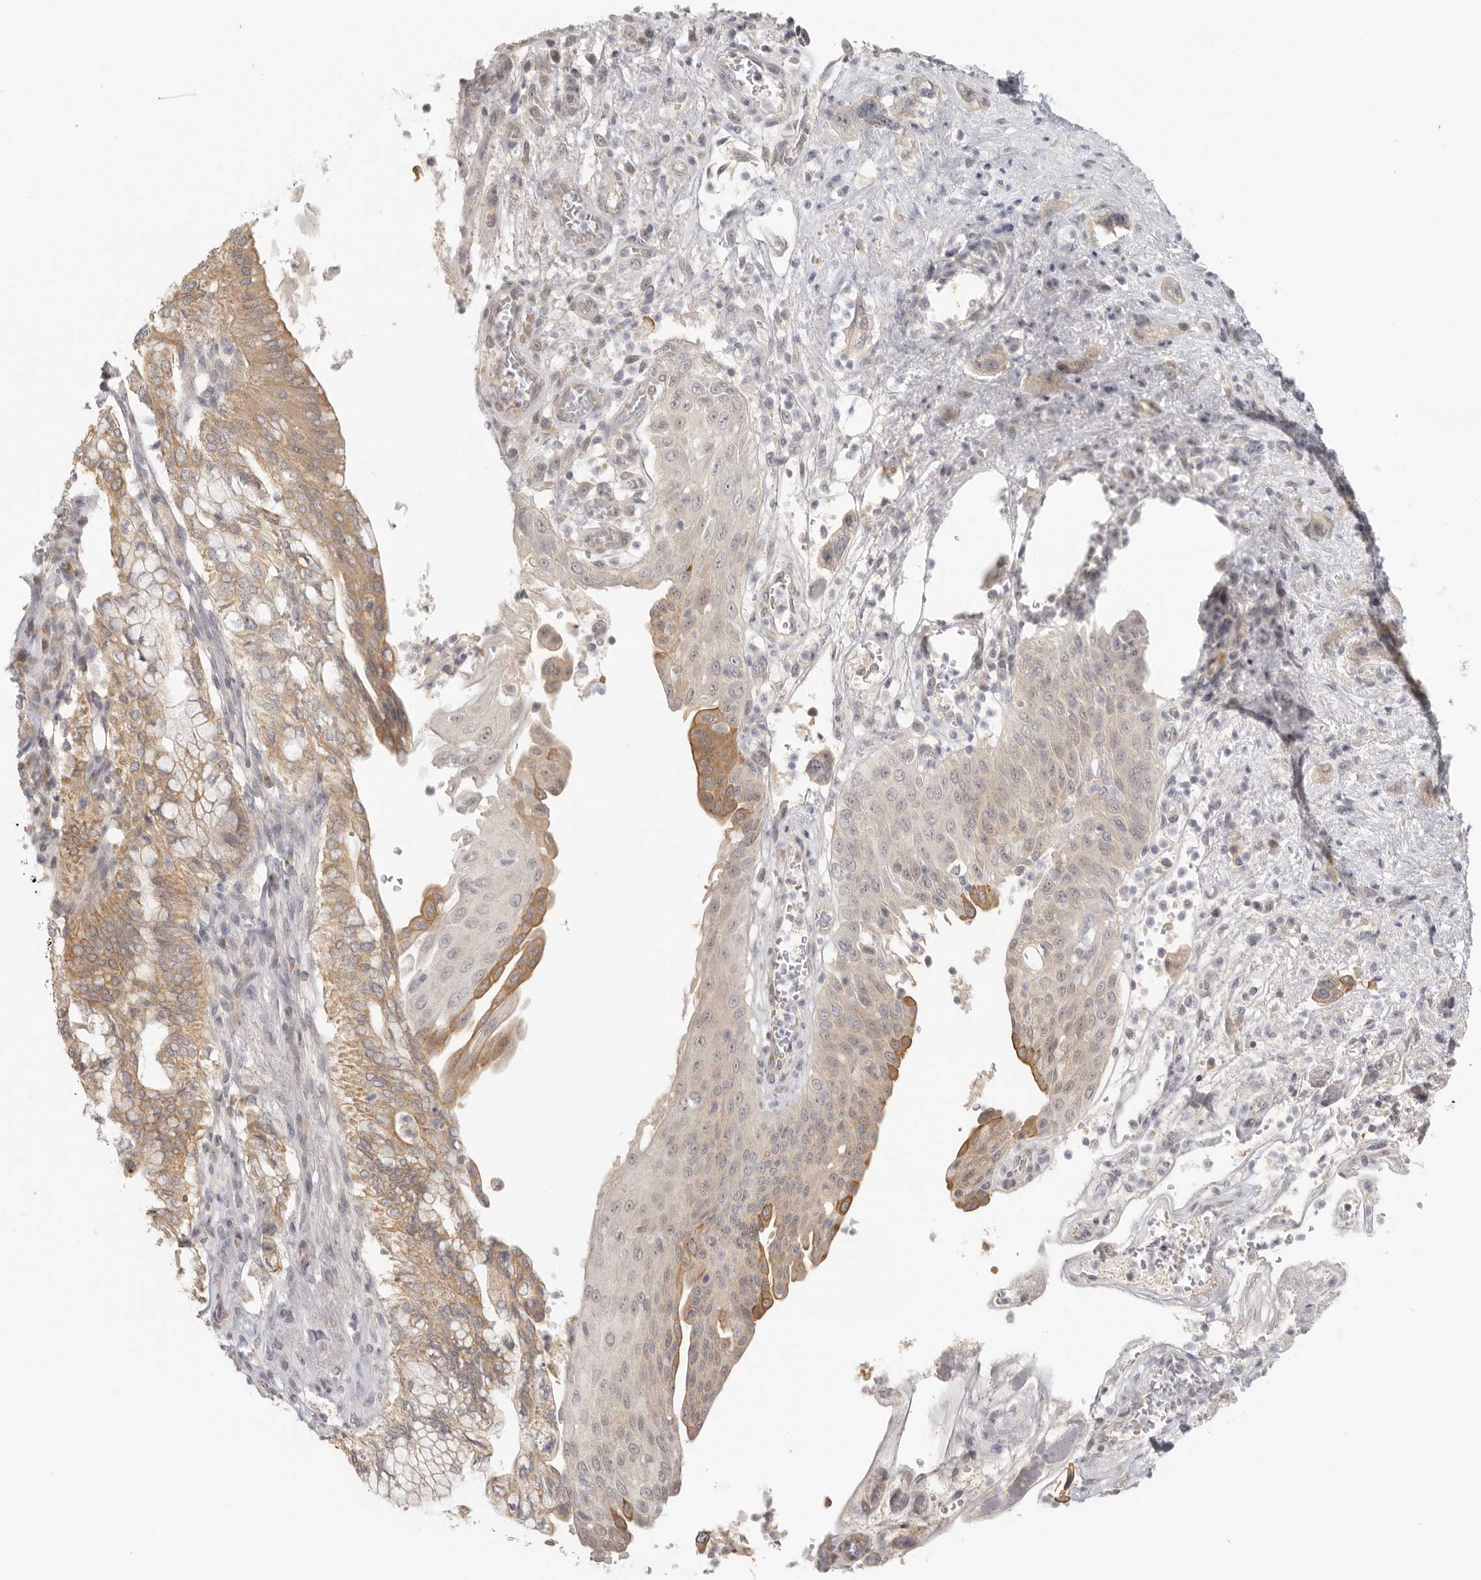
{"staining": {"intensity": "moderate", "quantity": "25%-75%", "location": "cytoplasmic/membranous"}, "tissue": "pancreatic cancer", "cell_type": "Tumor cells", "image_type": "cancer", "snomed": [{"axis": "morphology", "description": "Adenocarcinoma, NOS"}, {"axis": "topography", "description": "Pancreas"}], "caption": "Immunohistochemical staining of pancreatic cancer exhibits medium levels of moderate cytoplasmic/membranous expression in about 25%-75% of tumor cells. Immunohistochemistry (ihc) stains the protein in brown and the nuclei are stained blue.", "gene": "AHDC1", "patient": {"sex": "female", "age": 73}}